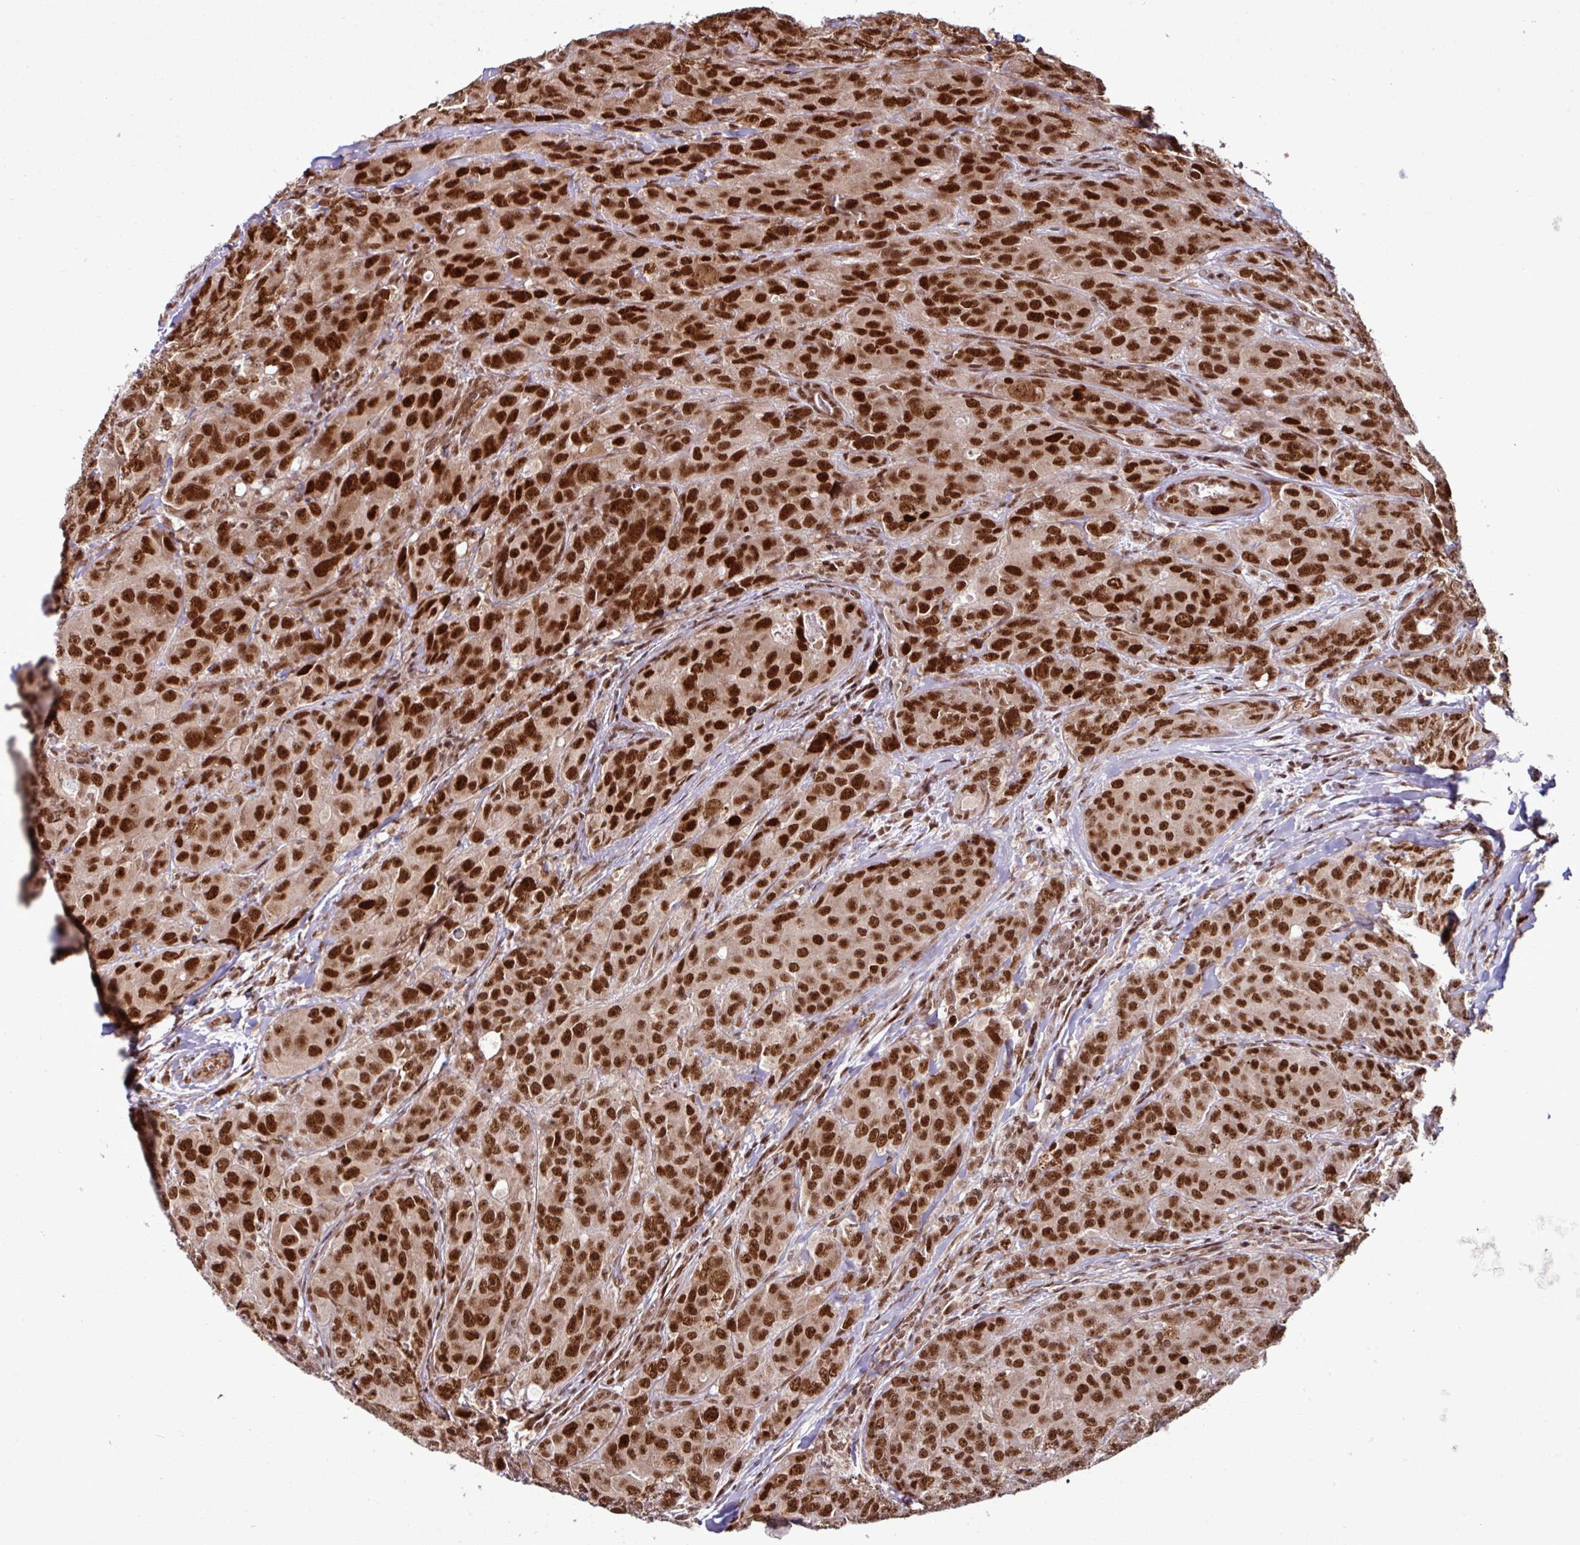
{"staining": {"intensity": "strong", "quantity": ">75%", "location": "nuclear"}, "tissue": "breast cancer", "cell_type": "Tumor cells", "image_type": "cancer", "snomed": [{"axis": "morphology", "description": "Duct carcinoma"}, {"axis": "topography", "description": "Breast"}], "caption": "Breast infiltrating ductal carcinoma stained with a brown dye reveals strong nuclear positive expression in approximately >75% of tumor cells.", "gene": "MORF4L2", "patient": {"sex": "female", "age": 43}}